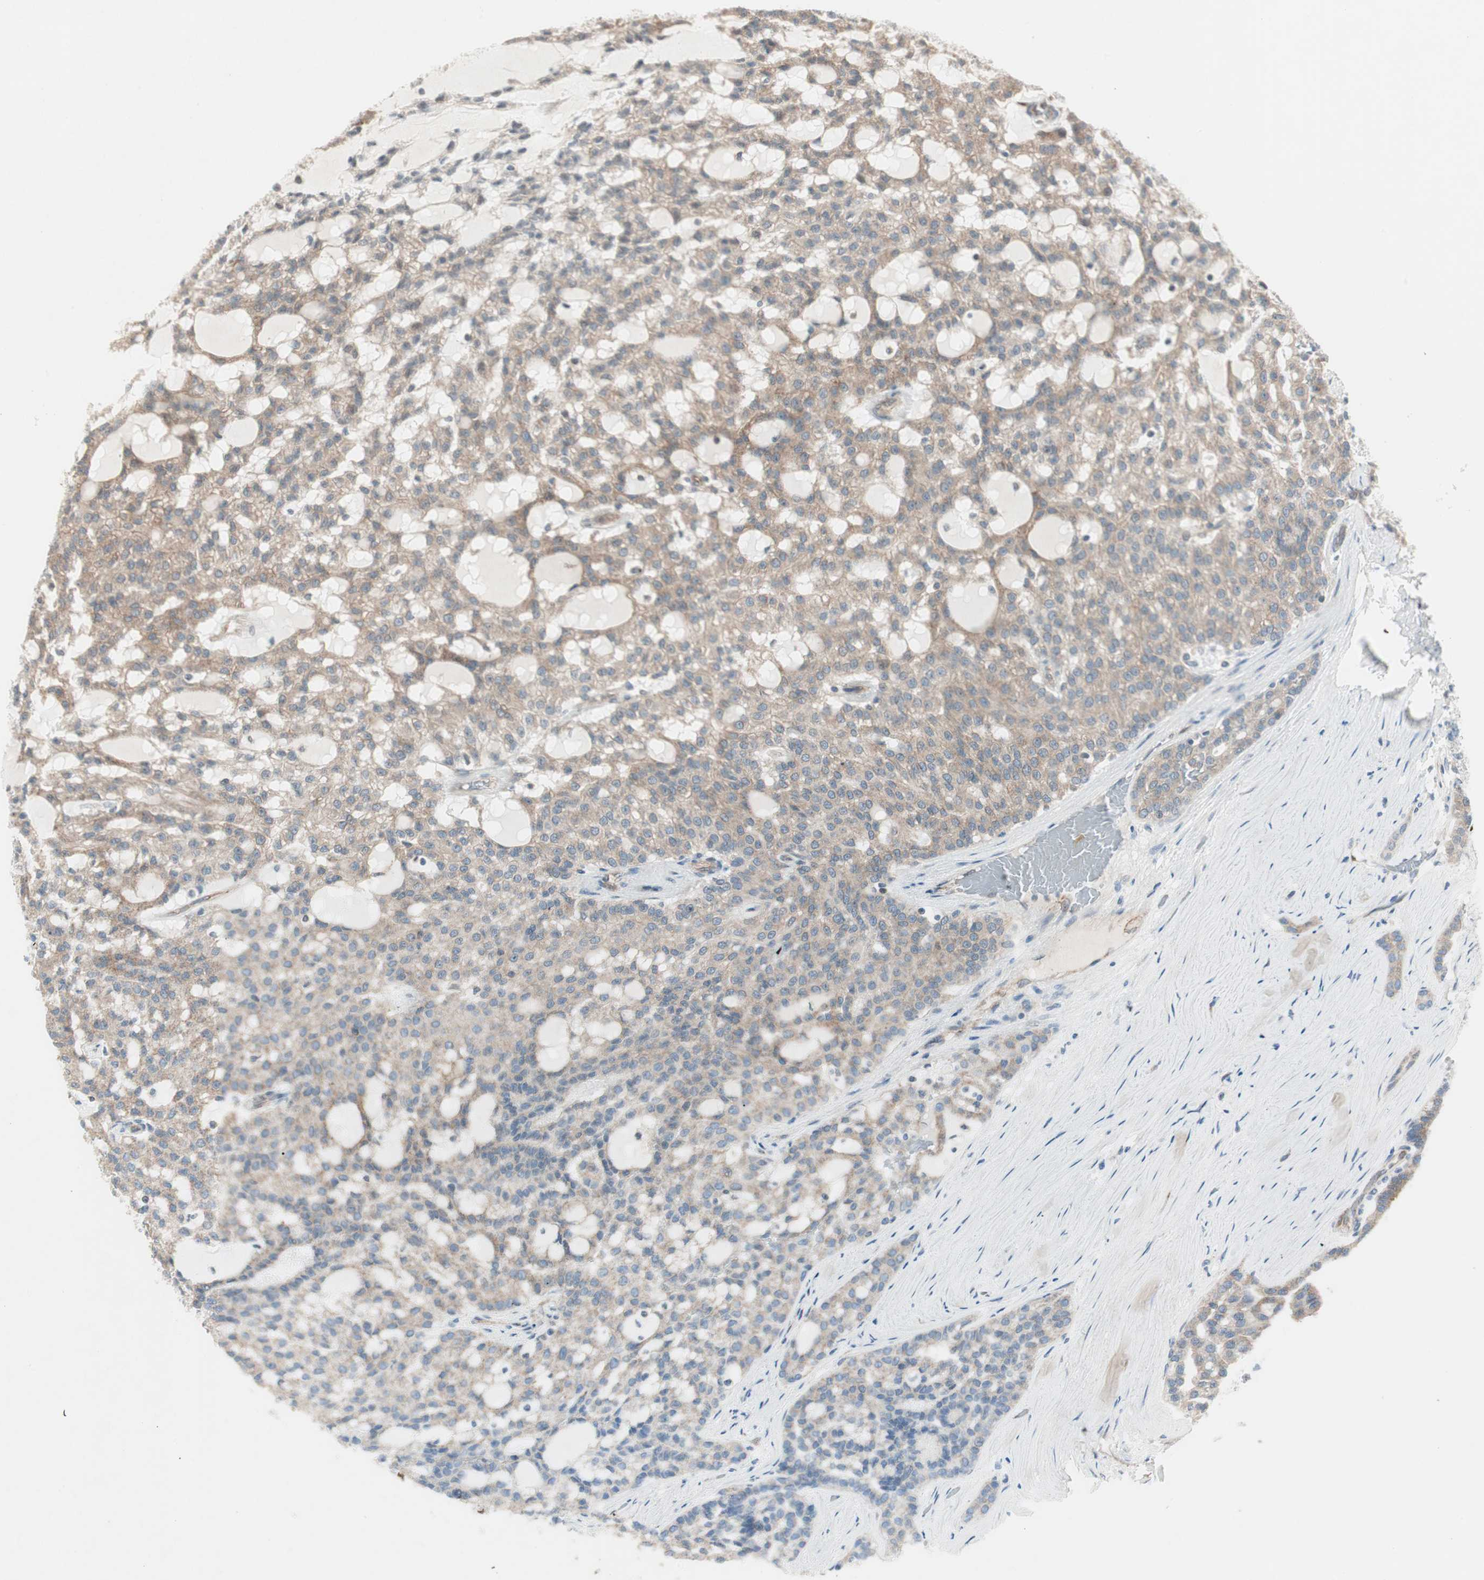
{"staining": {"intensity": "moderate", "quantity": ">75%", "location": "cytoplasmic/membranous"}, "tissue": "renal cancer", "cell_type": "Tumor cells", "image_type": "cancer", "snomed": [{"axis": "morphology", "description": "Adenocarcinoma, NOS"}, {"axis": "topography", "description": "Kidney"}], "caption": "Renal cancer (adenocarcinoma) was stained to show a protein in brown. There is medium levels of moderate cytoplasmic/membranous positivity in approximately >75% of tumor cells.", "gene": "CCL14", "patient": {"sex": "male", "age": 63}}